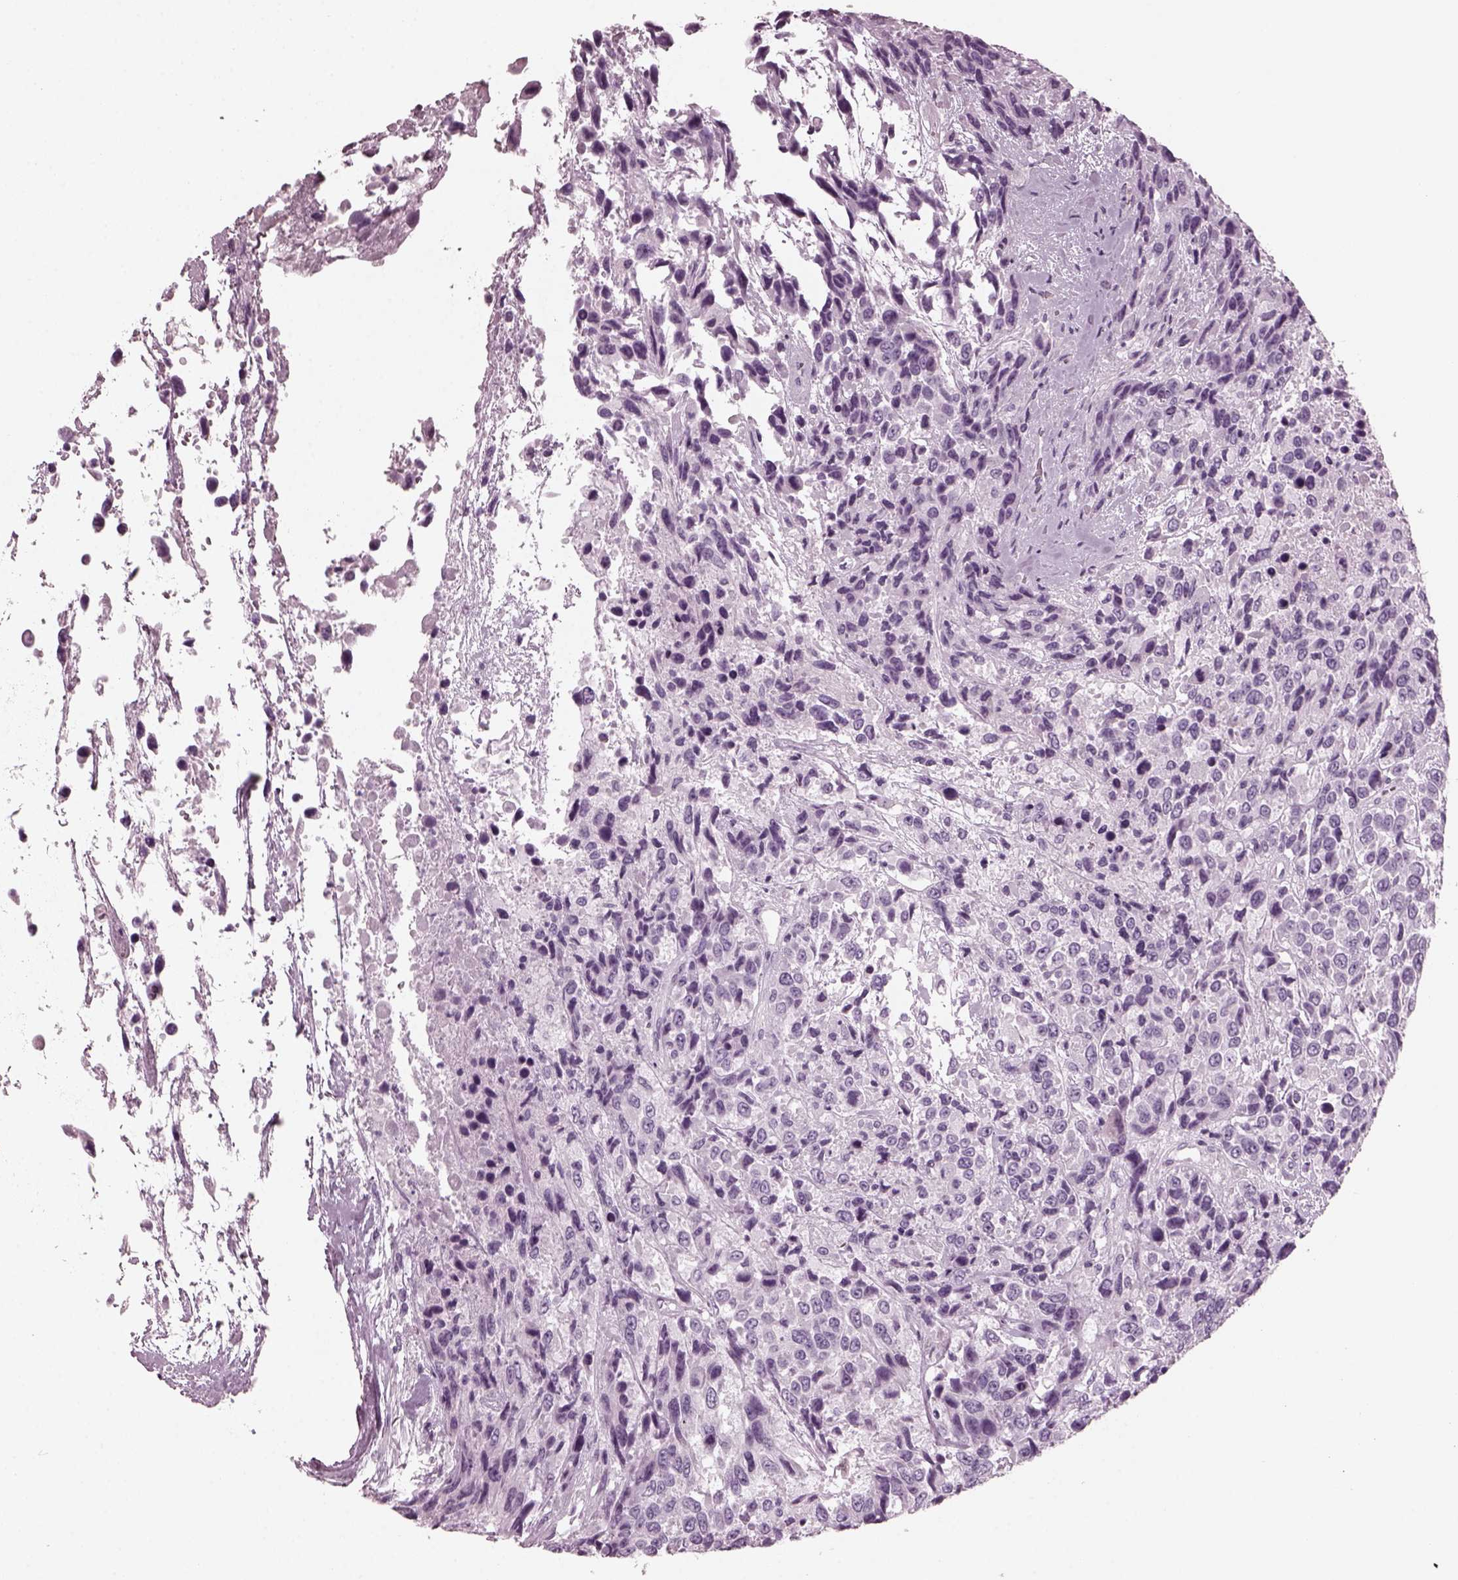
{"staining": {"intensity": "negative", "quantity": "none", "location": "none"}, "tissue": "urothelial cancer", "cell_type": "Tumor cells", "image_type": "cancer", "snomed": [{"axis": "morphology", "description": "Urothelial carcinoma, High grade"}, {"axis": "topography", "description": "Urinary bladder"}], "caption": "Immunohistochemistry image of neoplastic tissue: high-grade urothelial carcinoma stained with DAB (3,3'-diaminobenzidine) reveals no significant protein expression in tumor cells.", "gene": "RCVRN", "patient": {"sex": "female", "age": 70}}